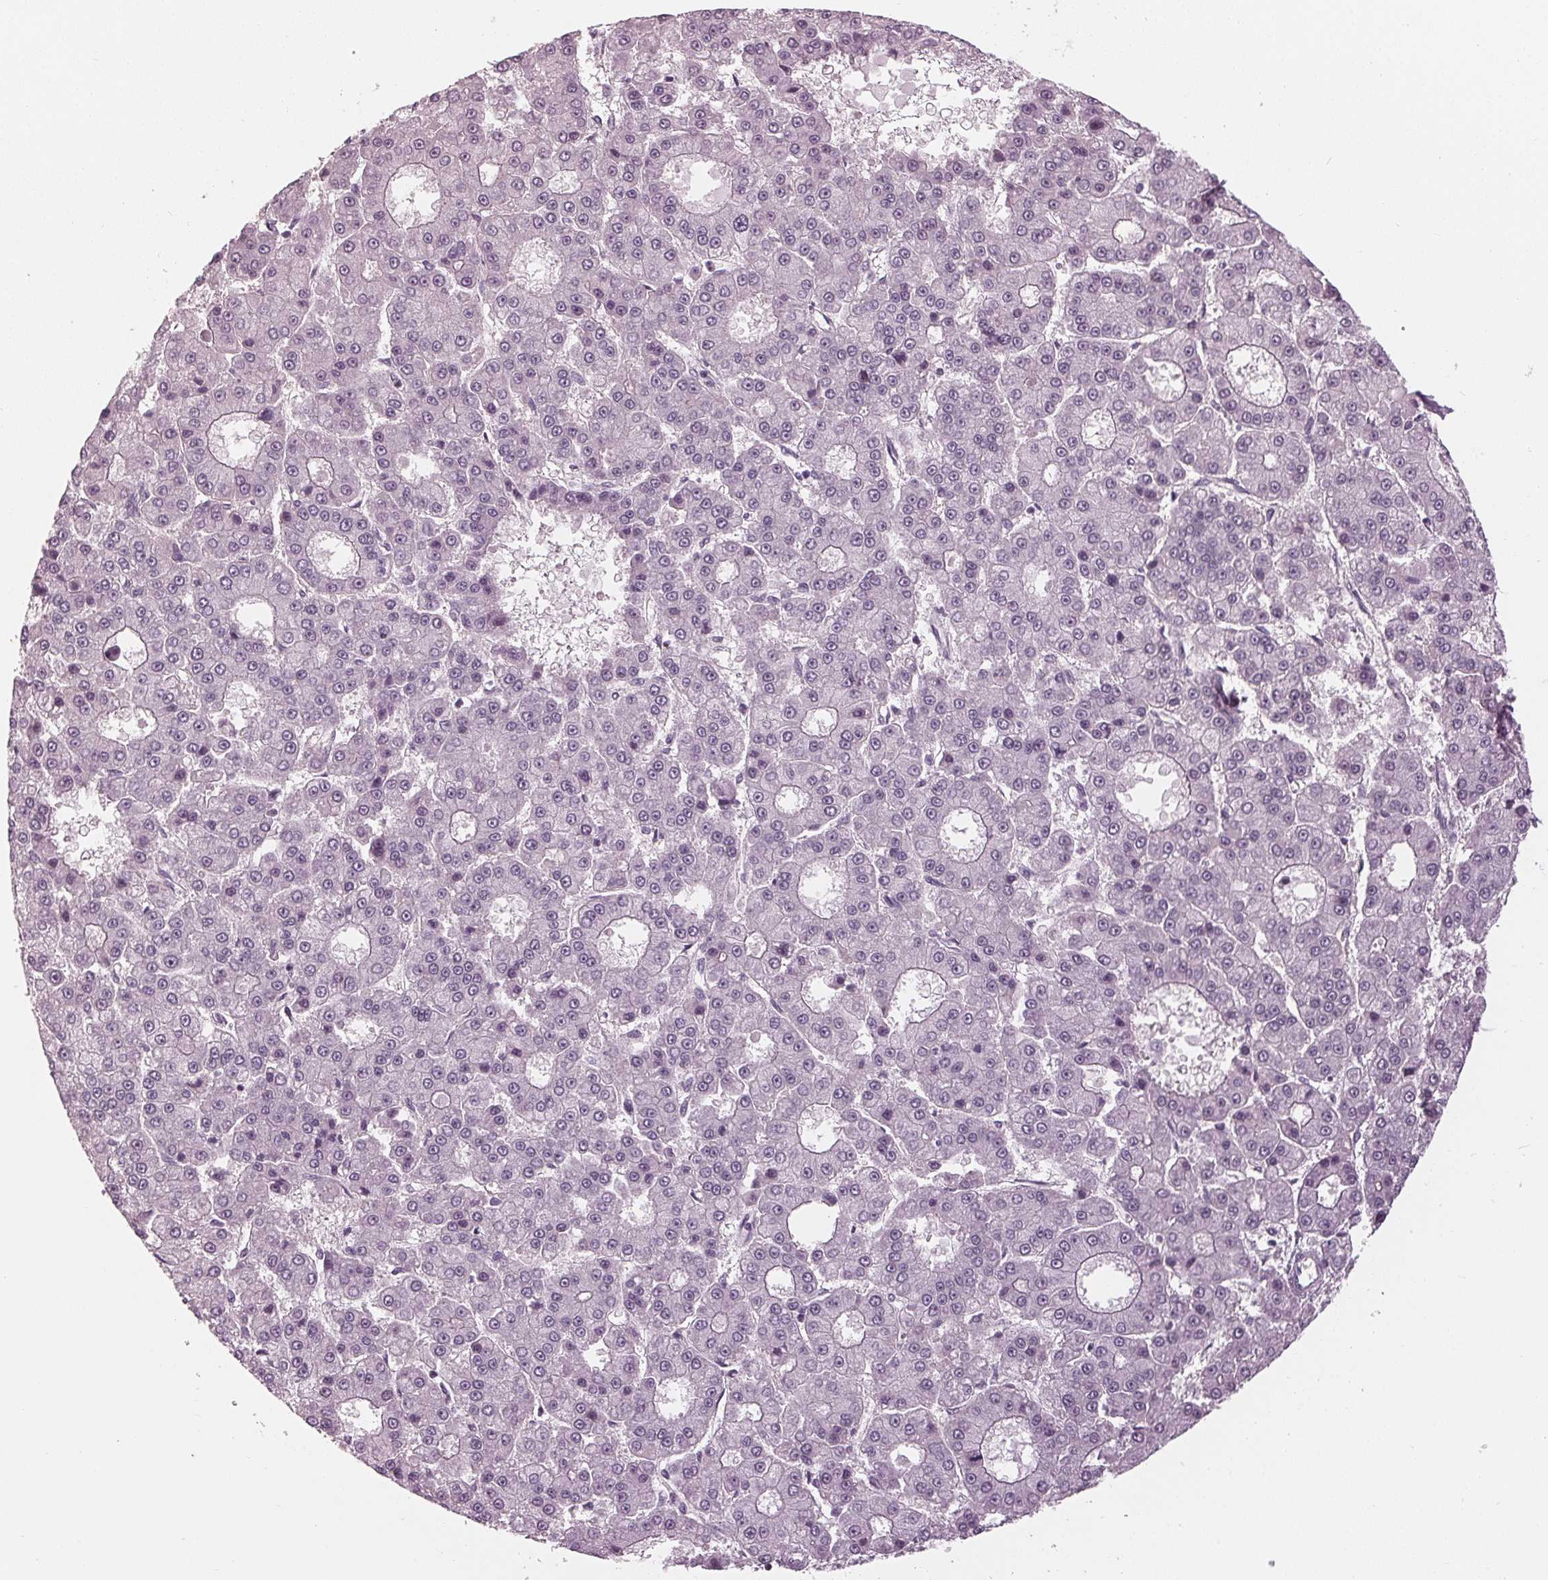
{"staining": {"intensity": "negative", "quantity": "none", "location": "none"}, "tissue": "liver cancer", "cell_type": "Tumor cells", "image_type": "cancer", "snomed": [{"axis": "morphology", "description": "Carcinoma, Hepatocellular, NOS"}, {"axis": "topography", "description": "Liver"}], "caption": "The image displays no staining of tumor cells in liver cancer (hepatocellular carcinoma).", "gene": "DNMT3L", "patient": {"sex": "male", "age": 70}}